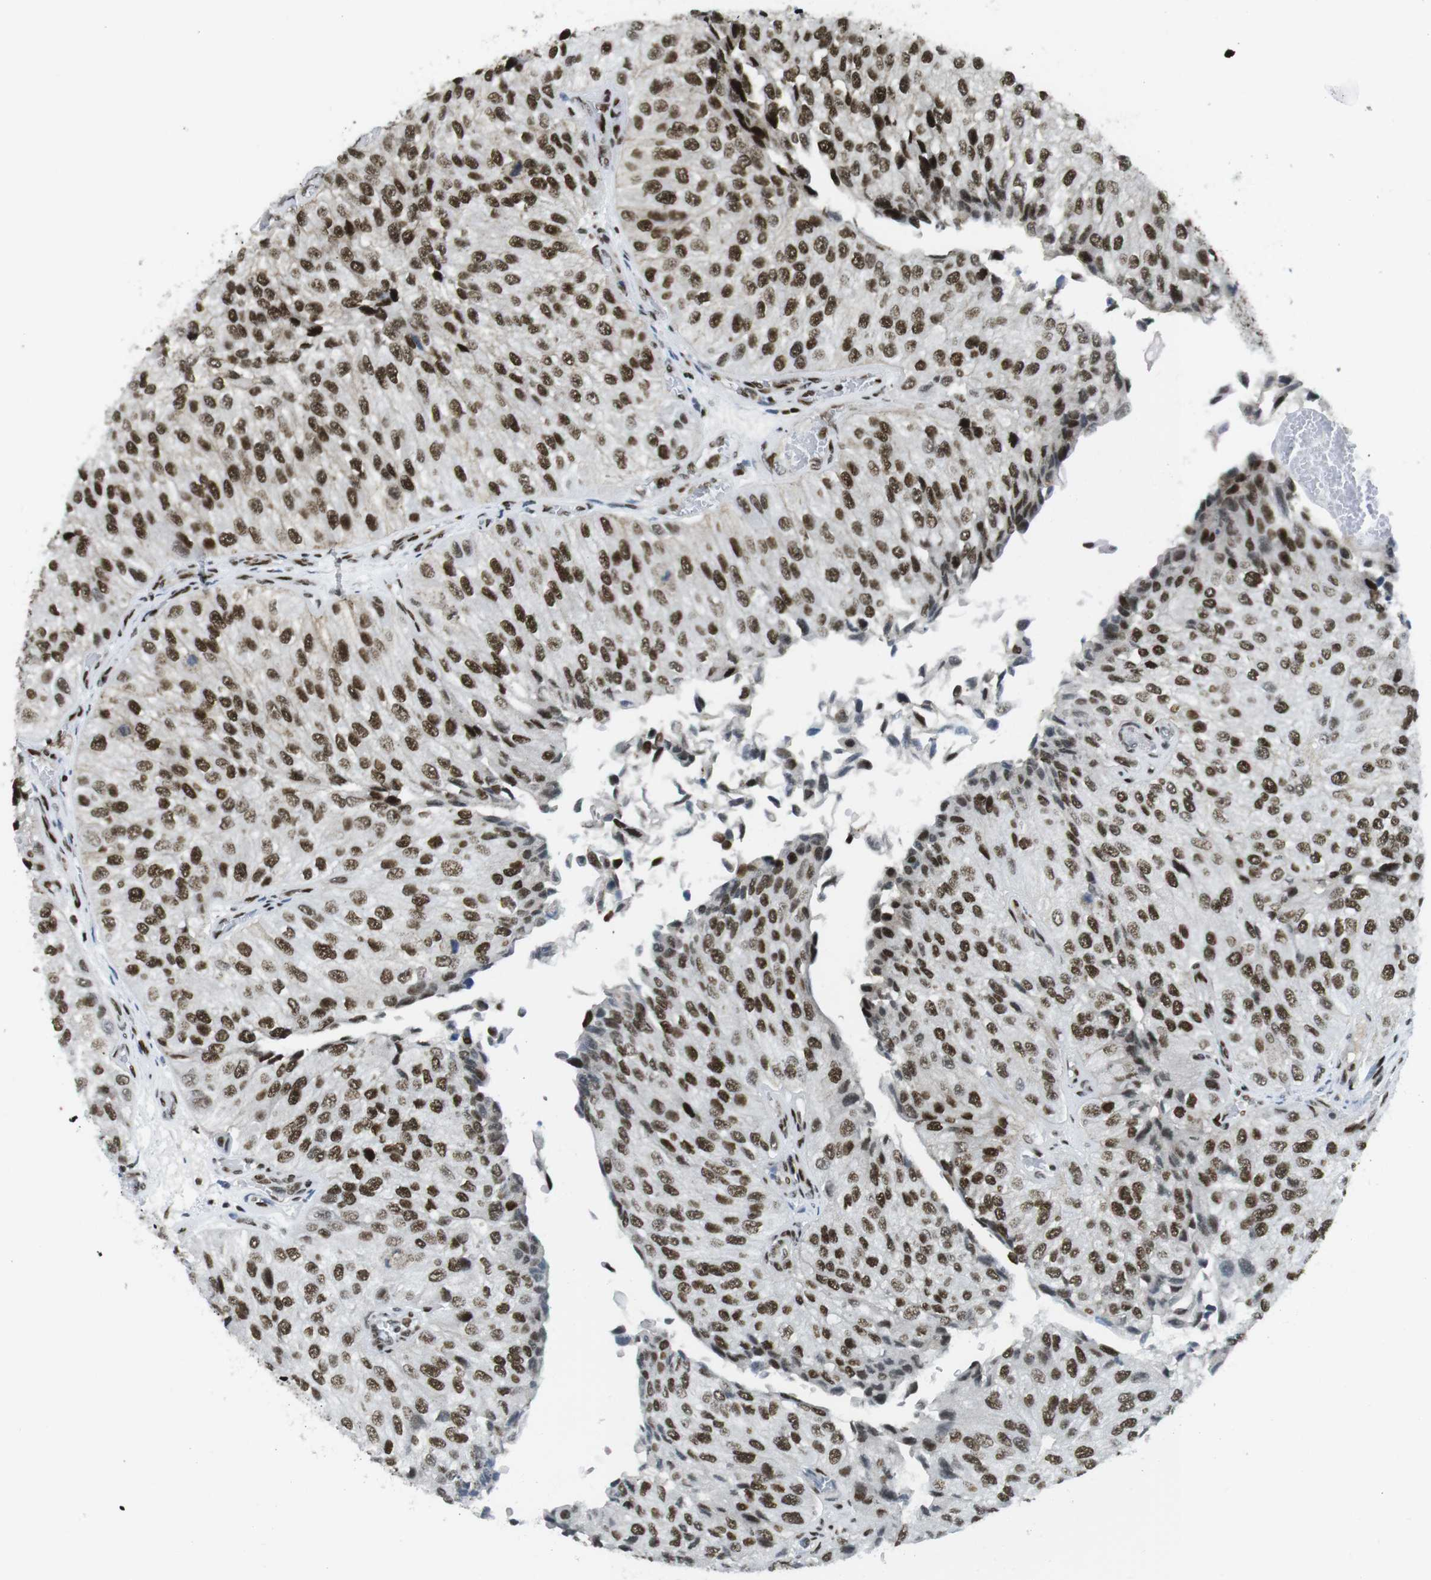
{"staining": {"intensity": "strong", "quantity": ">75%", "location": "nuclear"}, "tissue": "urothelial cancer", "cell_type": "Tumor cells", "image_type": "cancer", "snomed": [{"axis": "morphology", "description": "Urothelial carcinoma, High grade"}, {"axis": "topography", "description": "Kidney"}, {"axis": "topography", "description": "Urinary bladder"}], "caption": "High-grade urothelial carcinoma stained for a protein (brown) shows strong nuclear positive positivity in approximately >75% of tumor cells.", "gene": "ARID1A", "patient": {"sex": "male", "age": 77}}